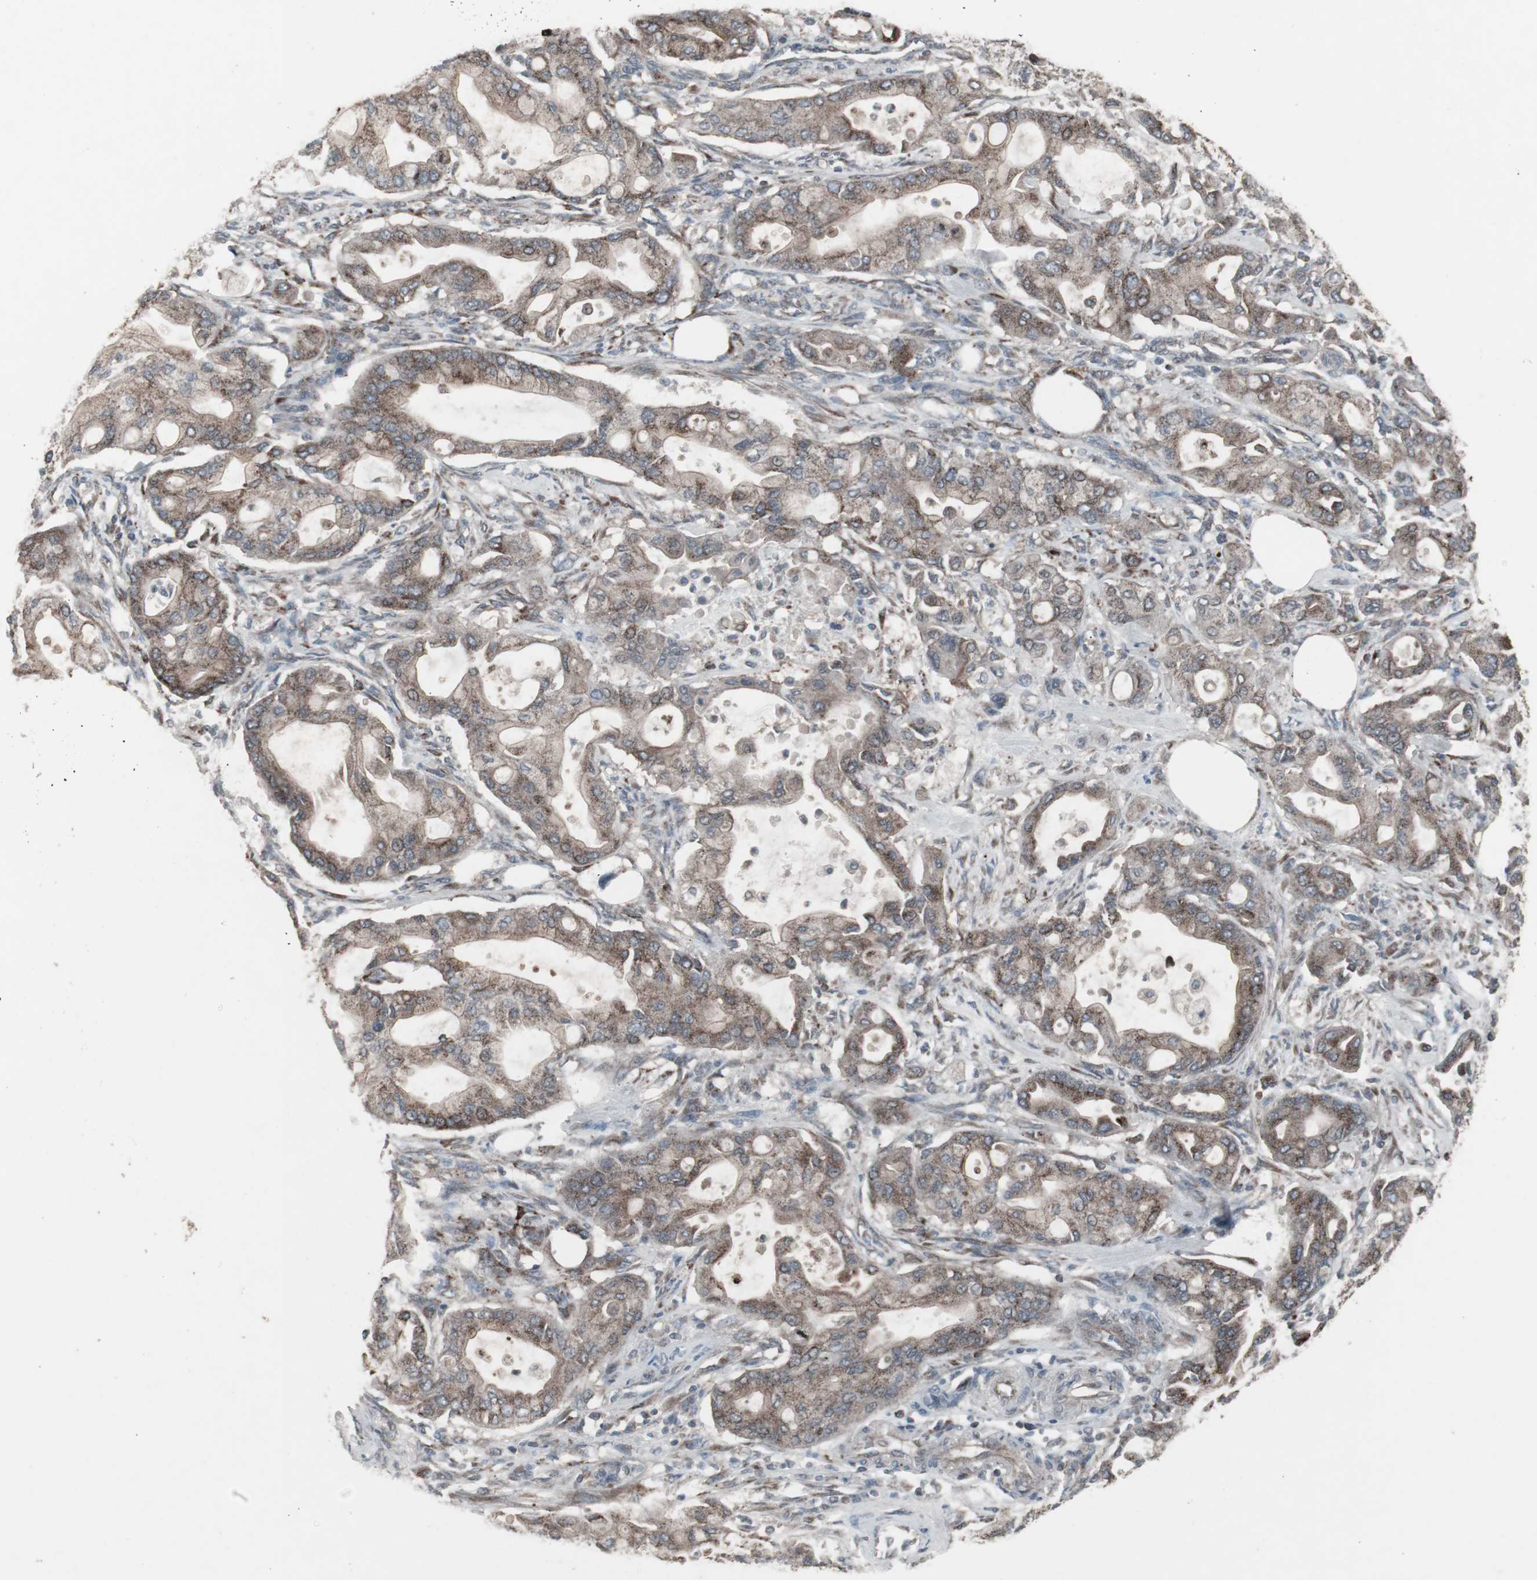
{"staining": {"intensity": "weak", "quantity": "25%-75%", "location": "cytoplasmic/membranous"}, "tissue": "pancreatic cancer", "cell_type": "Tumor cells", "image_type": "cancer", "snomed": [{"axis": "morphology", "description": "Adenocarcinoma, NOS"}, {"axis": "morphology", "description": "Adenocarcinoma, metastatic, NOS"}, {"axis": "topography", "description": "Lymph node"}, {"axis": "topography", "description": "Pancreas"}, {"axis": "topography", "description": "Duodenum"}], "caption": "Metastatic adenocarcinoma (pancreatic) stained for a protein displays weak cytoplasmic/membranous positivity in tumor cells.", "gene": "SSTR2", "patient": {"sex": "female", "age": 64}}